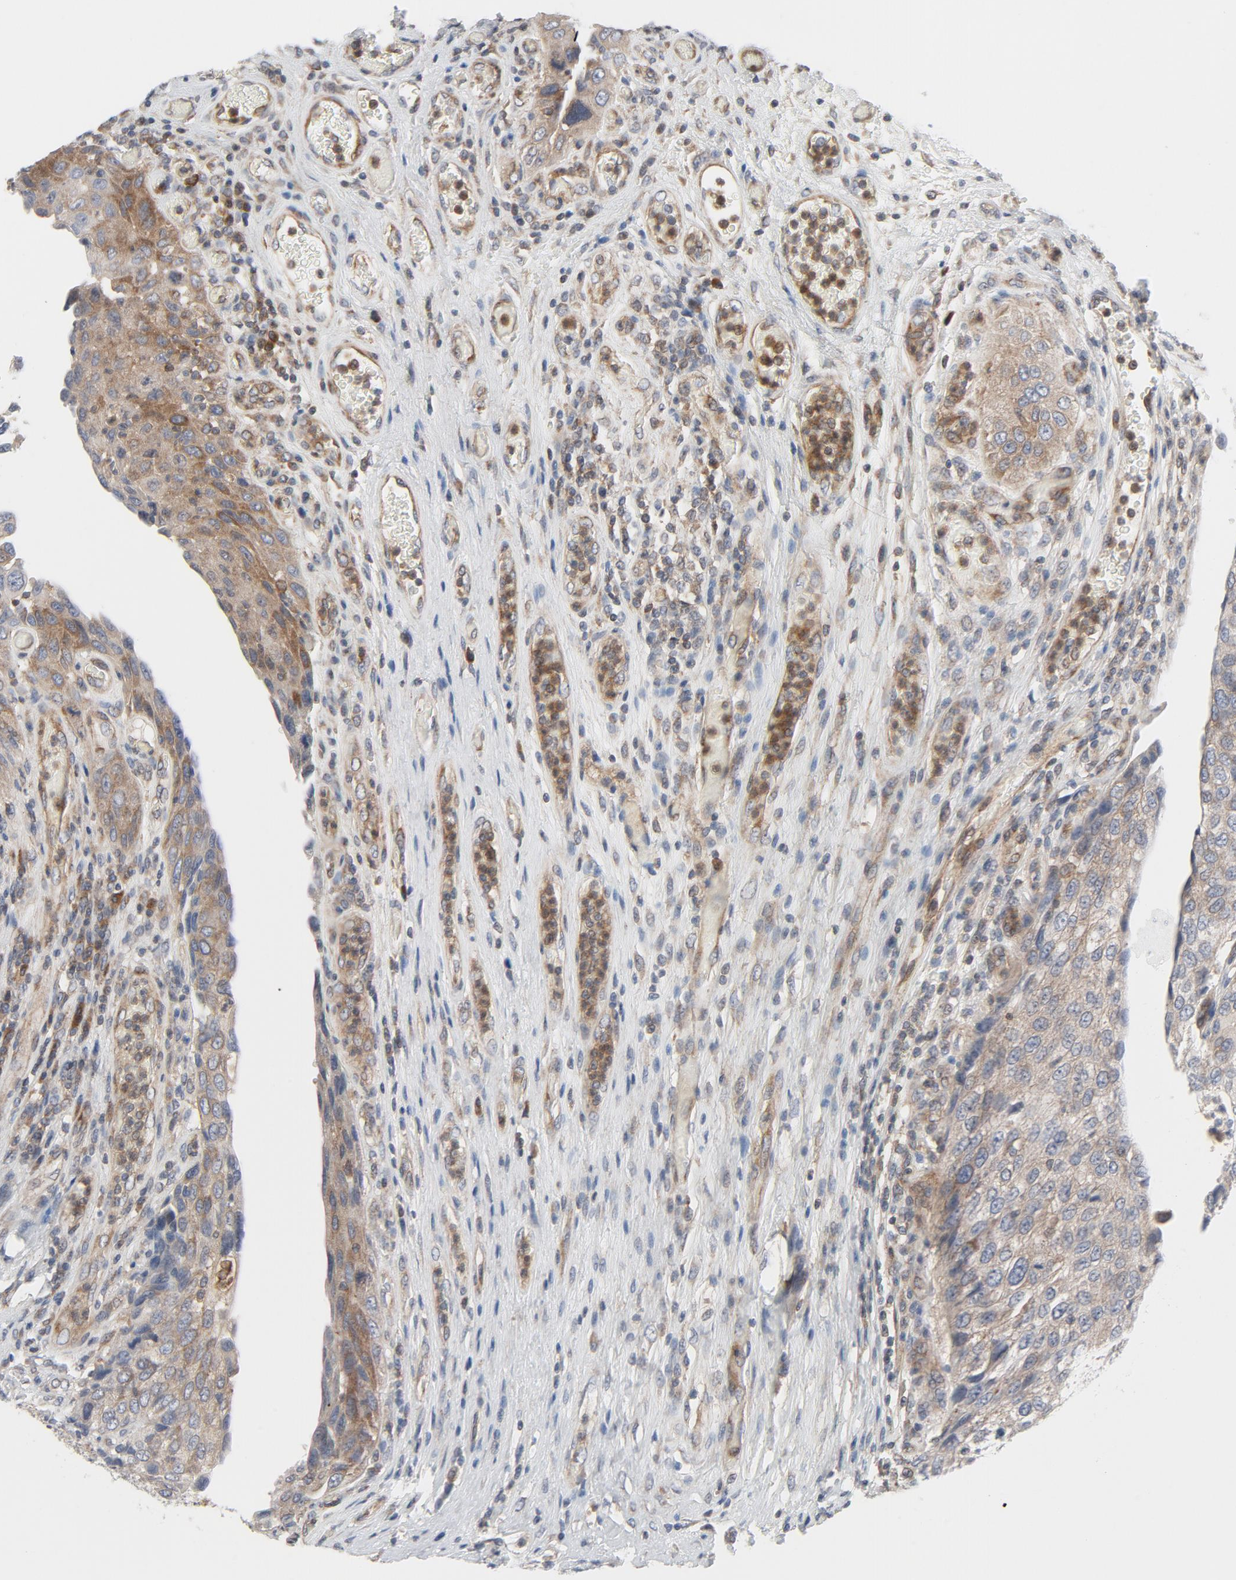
{"staining": {"intensity": "moderate", "quantity": ">75%", "location": "cytoplasmic/membranous"}, "tissue": "urothelial cancer", "cell_type": "Tumor cells", "image_type": "cancer", "snomed": [{"axis": "morphology", "description": "Urothelial carcinoma, High grade"}, {"axis": "topography", "description": "Urinary bladder"}], "caption": "Brown immunohistochemical staining in human urothelial cancer demonstrates moderate cytoplasmic/membranous staining in about >75% of tumor cells.", "gene": "TSG101", "patient": {"sex": "male", "age": 50}}